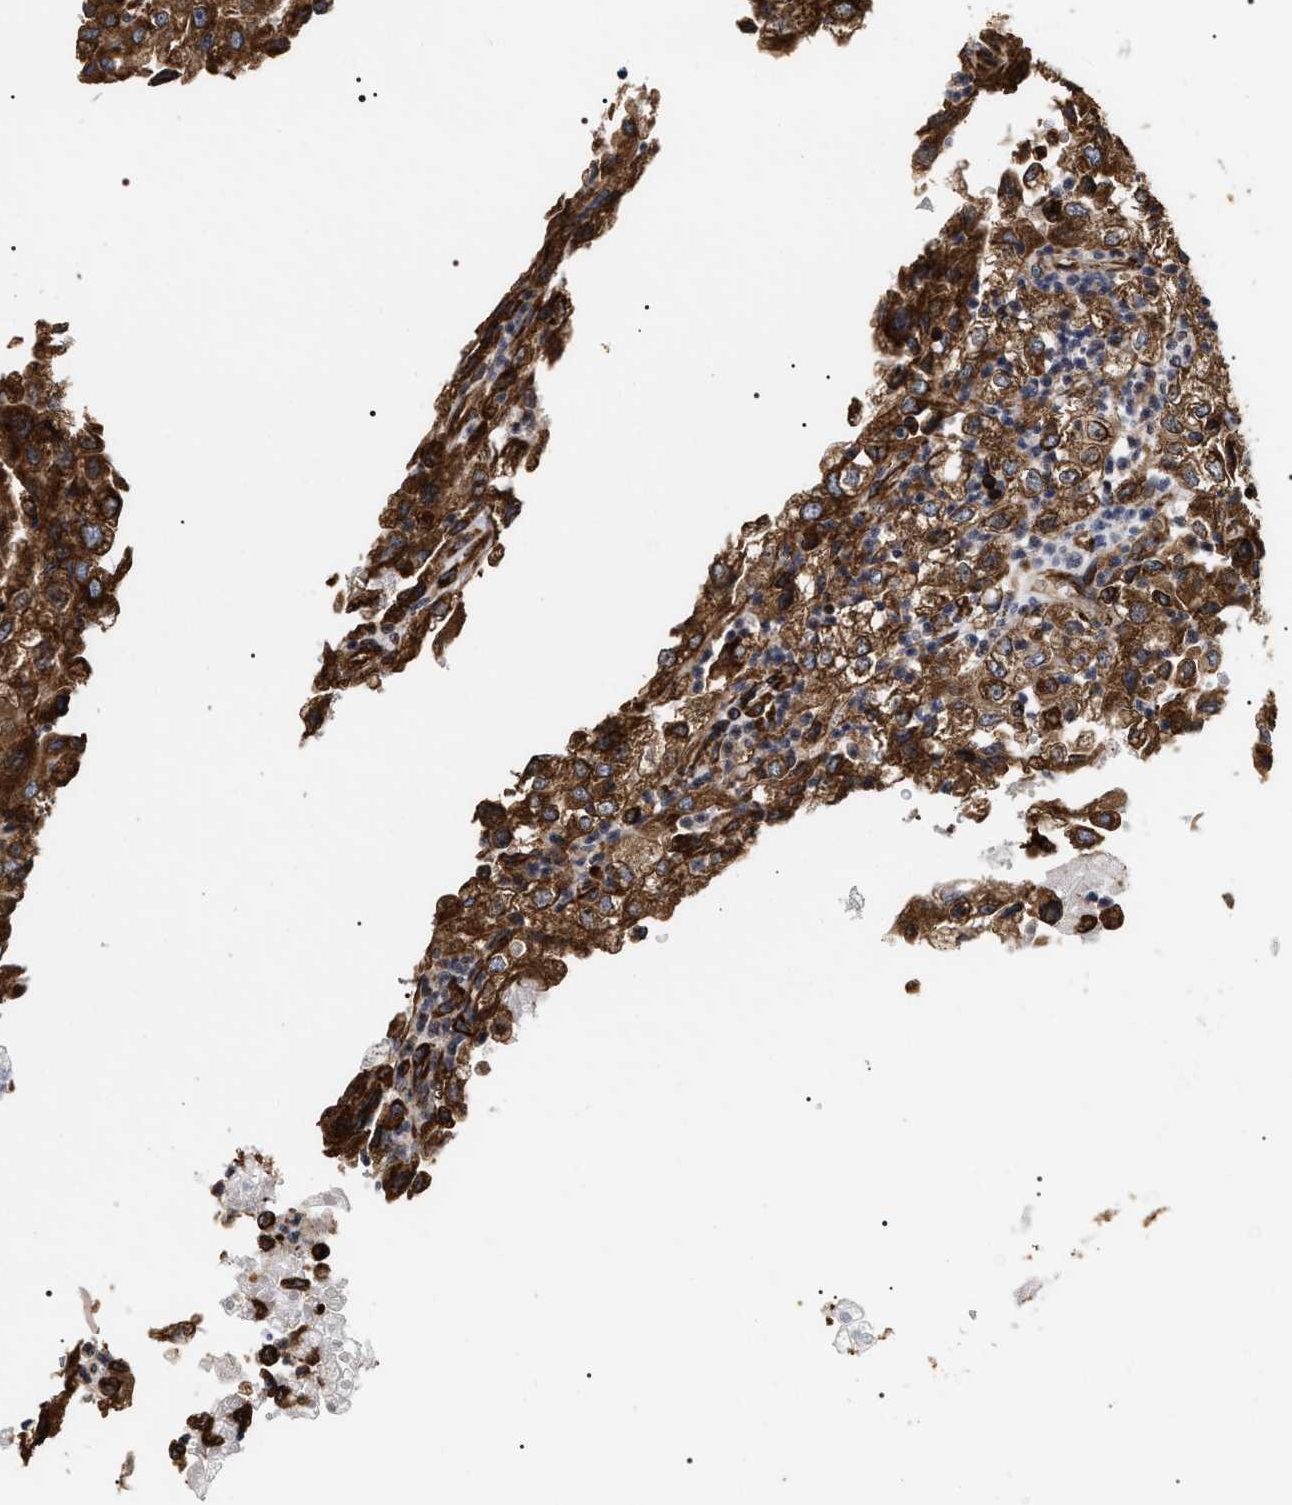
{"staining": {"intensity": "strong", "quantity": ">75%", "location": "cytoplasmic/membranous"}, "tissue": "renal cancer", "cell_type": "Tumor cells", "image_type": "cancer", "snomed": [{"axis": "morphology", "description": "Adenocarcinoma, NOS"}, {"axis": "topography", "description": "Kidney"}], "caption": "IHC staining of renal cancer (adenocarcinoma), which displays high levels of strong cytoplasmic/membranous staining in approximately >75% of tumor cells indicating strong cytoplasmic/membranous protein expression. The staining was performed using DAB (3,3'-diaminobenzidine) (brown) for protein detection and nuclei were counterstained in hematoxylin (blue).", "gene": "SERBP1", "patient": {"sex": "female", "age": 54}}